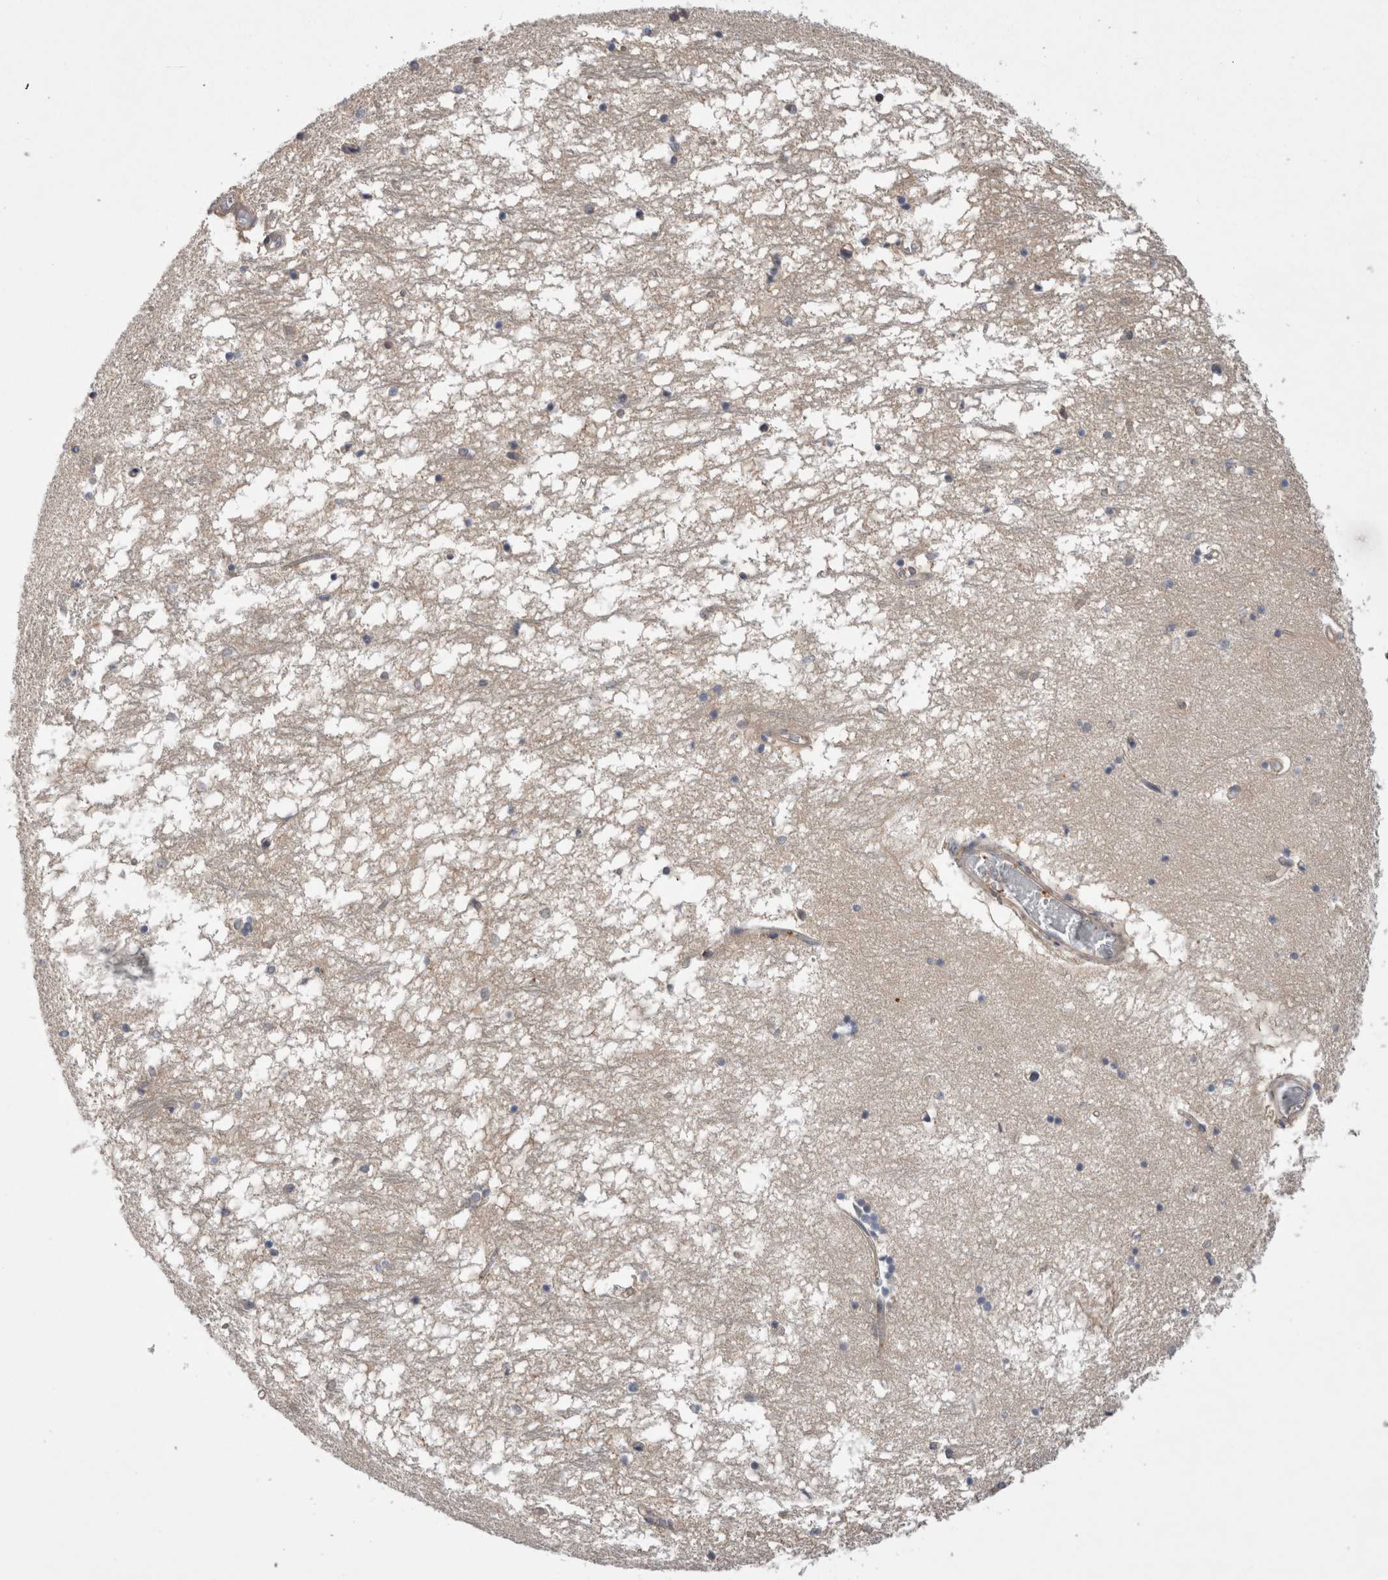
{"staining": {"intensity": "negative", "quantity": "none", "location": "none"}, "tissue": "hippocampus", "cell_type": "Glial cells", "image_type": "normal", "snomed": [{"axis": "morphology", "description": "Normal tissue, NOS"}, {"axis": "topography", "description": "Hippocampus"}], "caption": "Immunohistochemical staining of normal human hippocampus shows no significant staining in glial cells. Nuclei are stained in blue.", "gene": "ARHGAP29", "patient": {"sex": "male", "age": 70}}